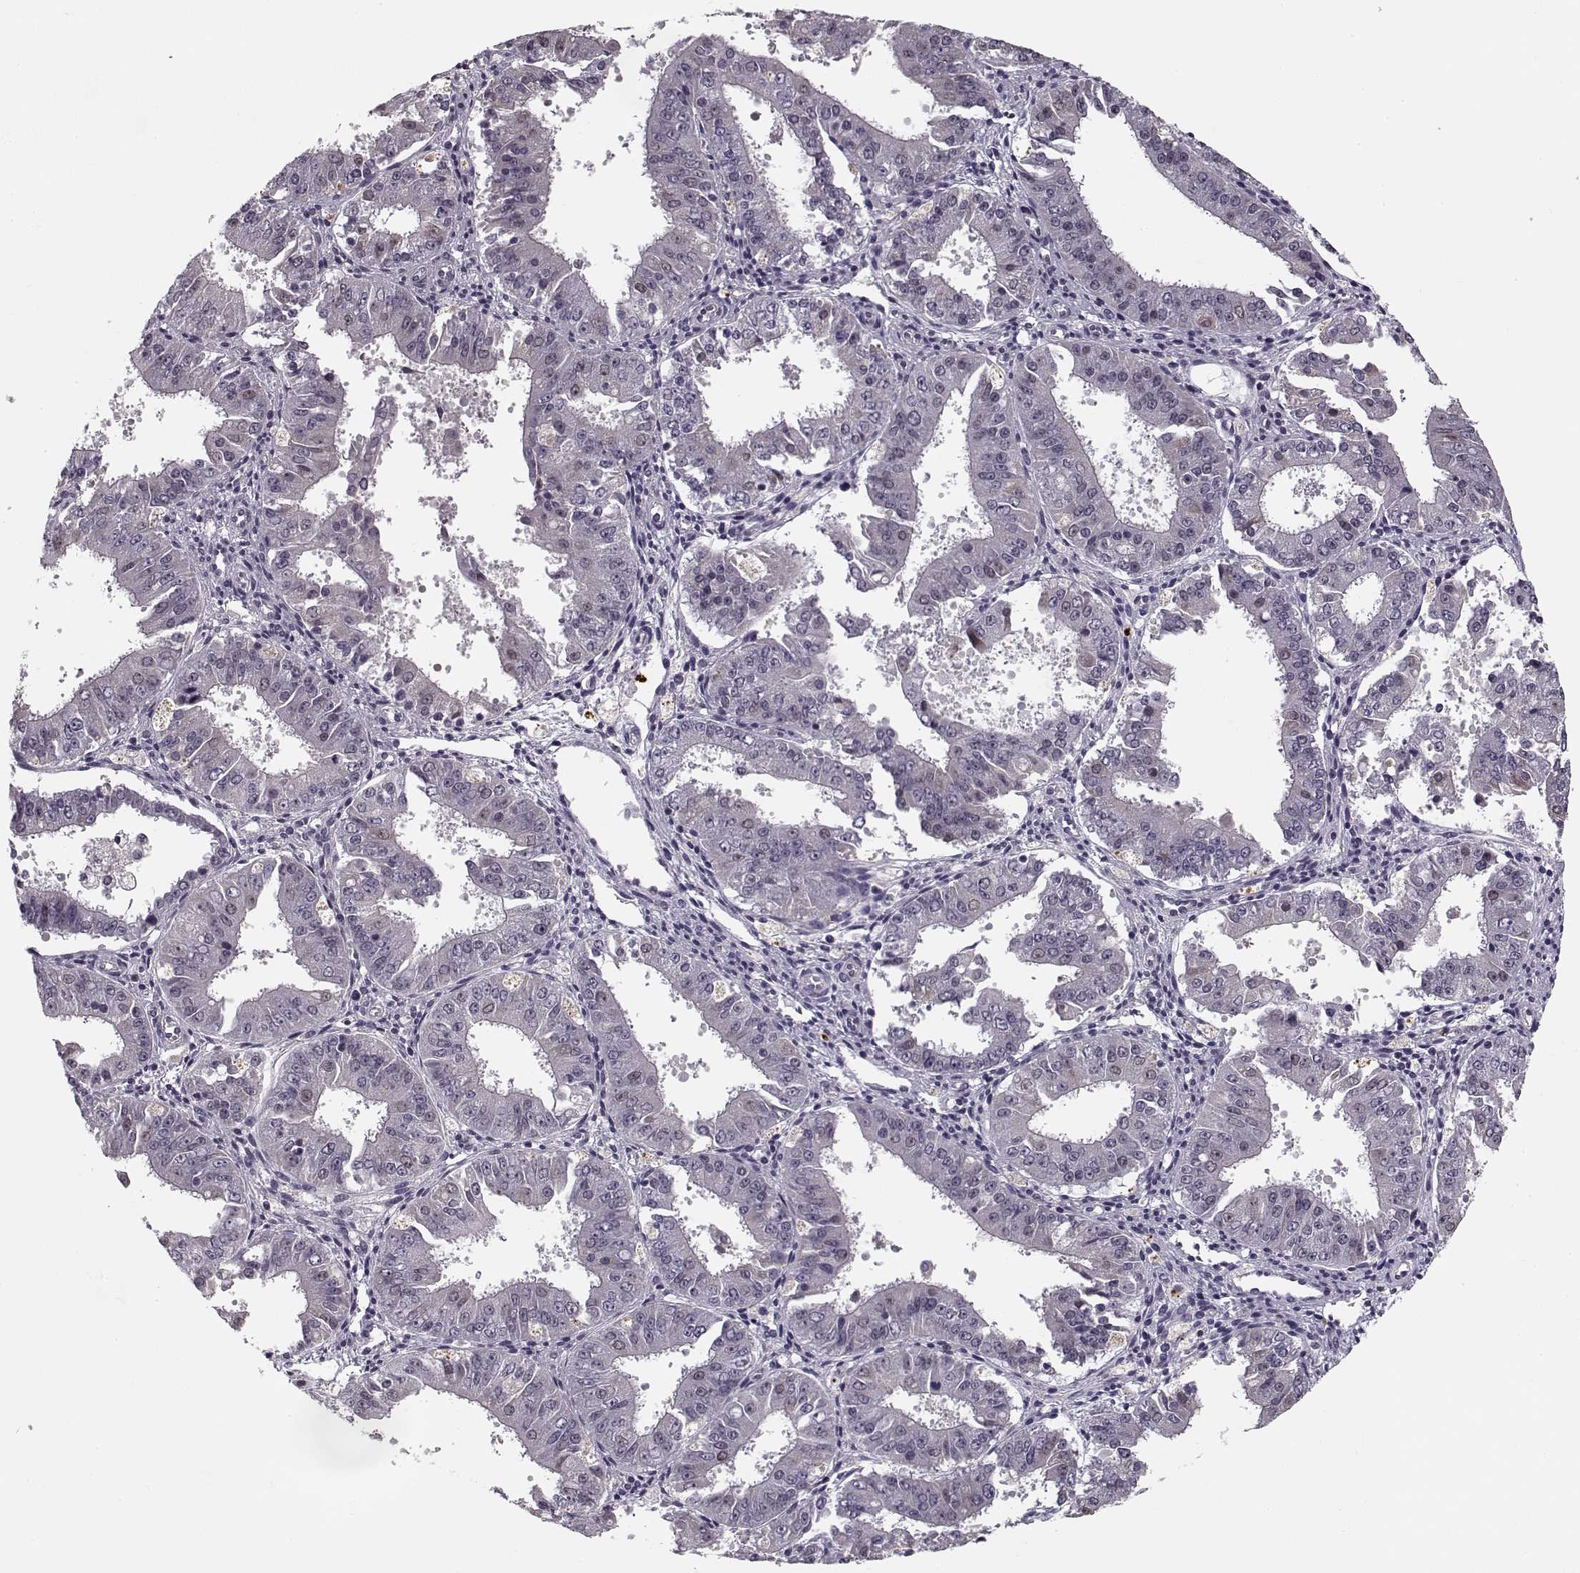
{"staining": {"intensity": "negative", "quantity": "none", "location": "none"}, "tissue": "ovarian cancer", "cell_type": "Tumor cells", "image_type": "cancer", "snomed": [{"axis": "morphology", "description": "Carcinoma, endometroid"}, {"axis": "topography", "description": "Ovary"}], "caption": "Immunohistochemistry photomicrograph of neoplastic tissue: ovarian cancer (endometroid carcinoma) stained with DAB (3,3'-diaminobenzidine) shows no significant protein expression in tumor cells.", "gene": "DNAI3", "patient": {"sex": "female", "age": 42}}